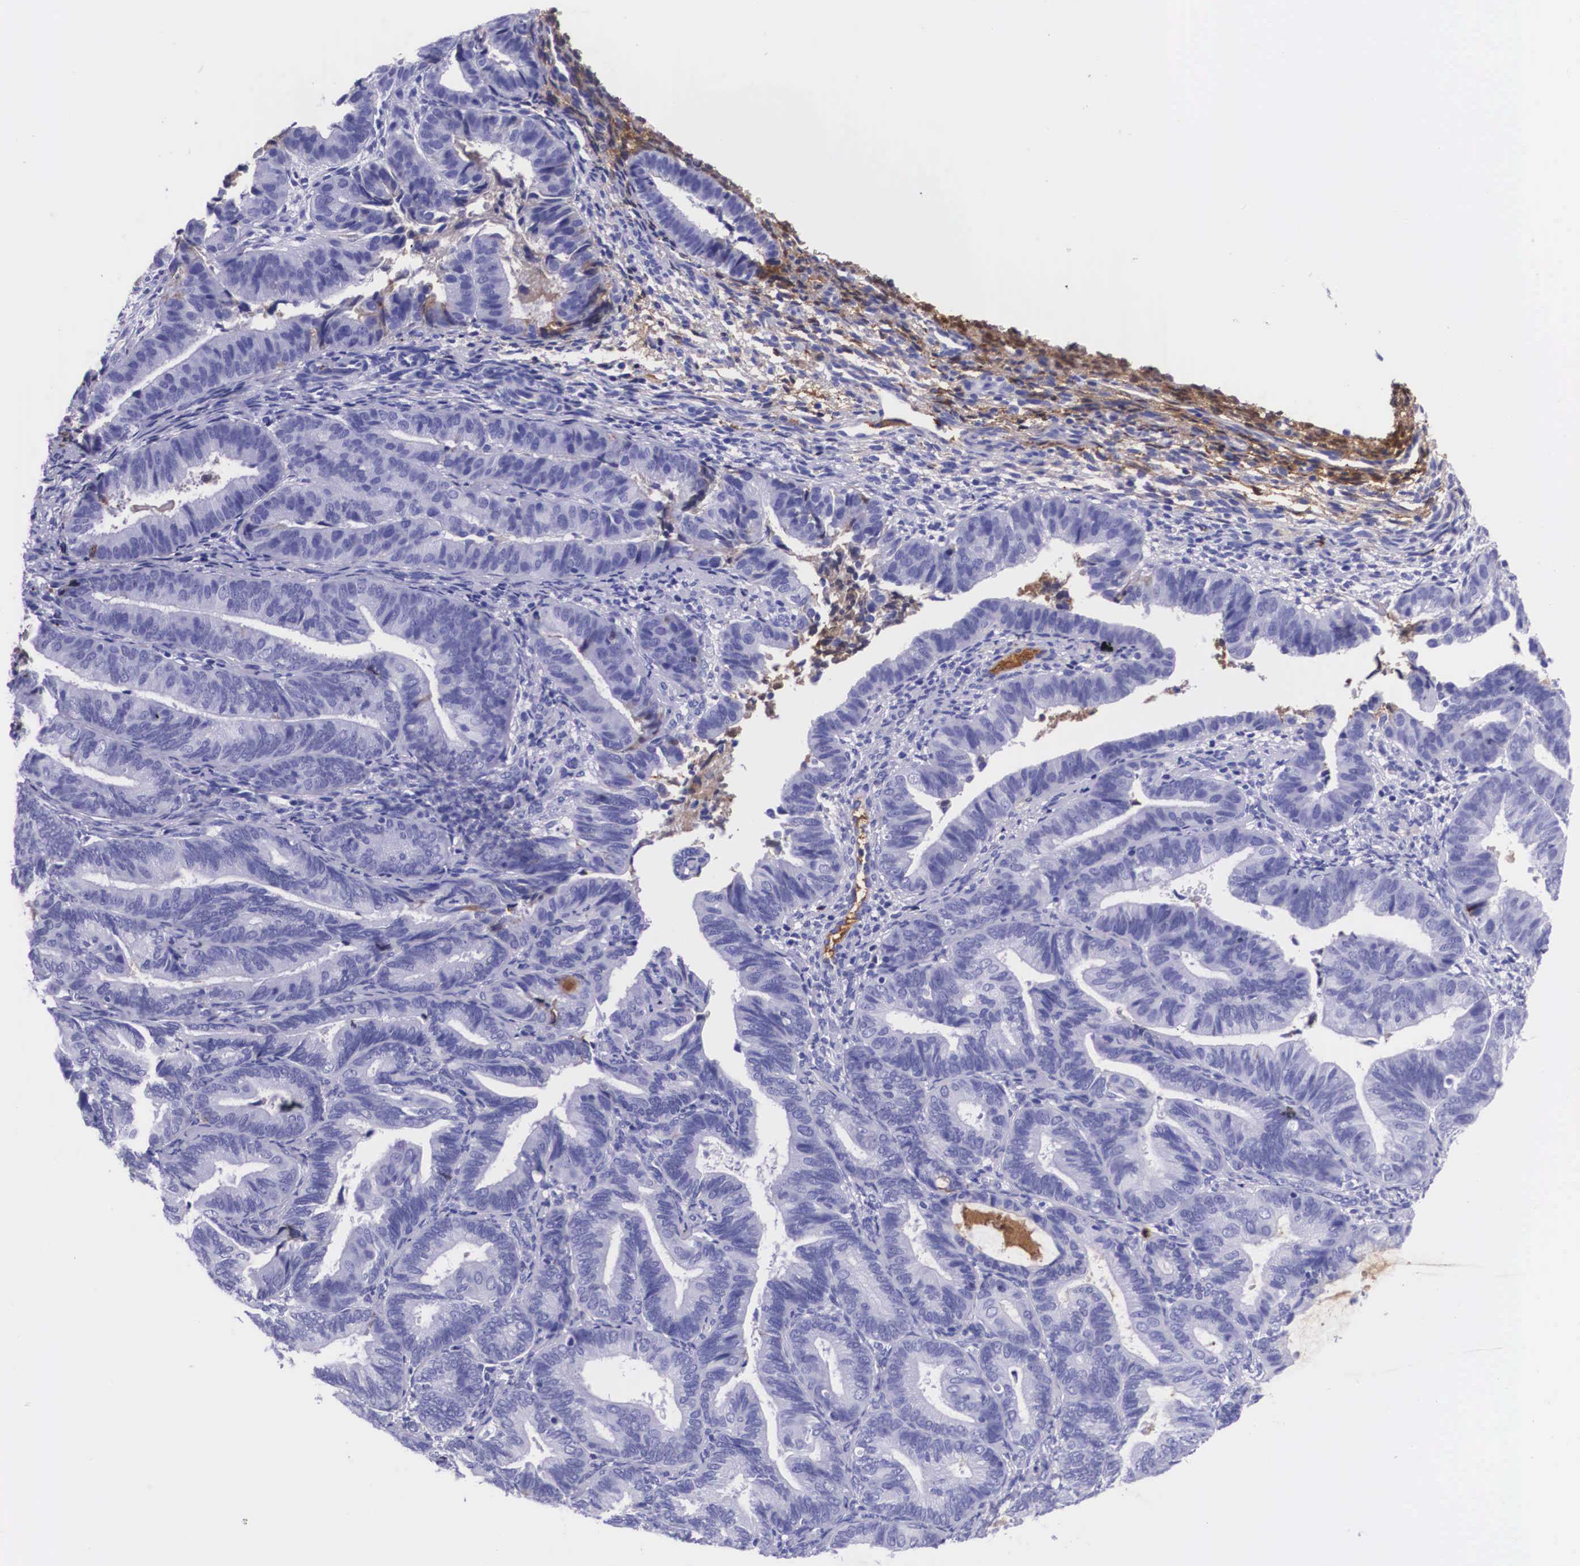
{"staining": {"intensity": "negative", "quantity": "none", "location": "none"}, "tissue": "endometrial cancer", "cell_type": "Tumor cells", "image_type": "cancer", "snomed": [{"axis": "morphology", "description": "Adenocarcinoma, NOS"}, {"axis": "topography", "description": "Endometrium"}], "caption": "Adenocarcinoma (endometrial) was stained to show a protein in brown. There is no significant expression in tumor cells.", "gene": "PLG", "patient": {"sex": "female", "age": 63}}